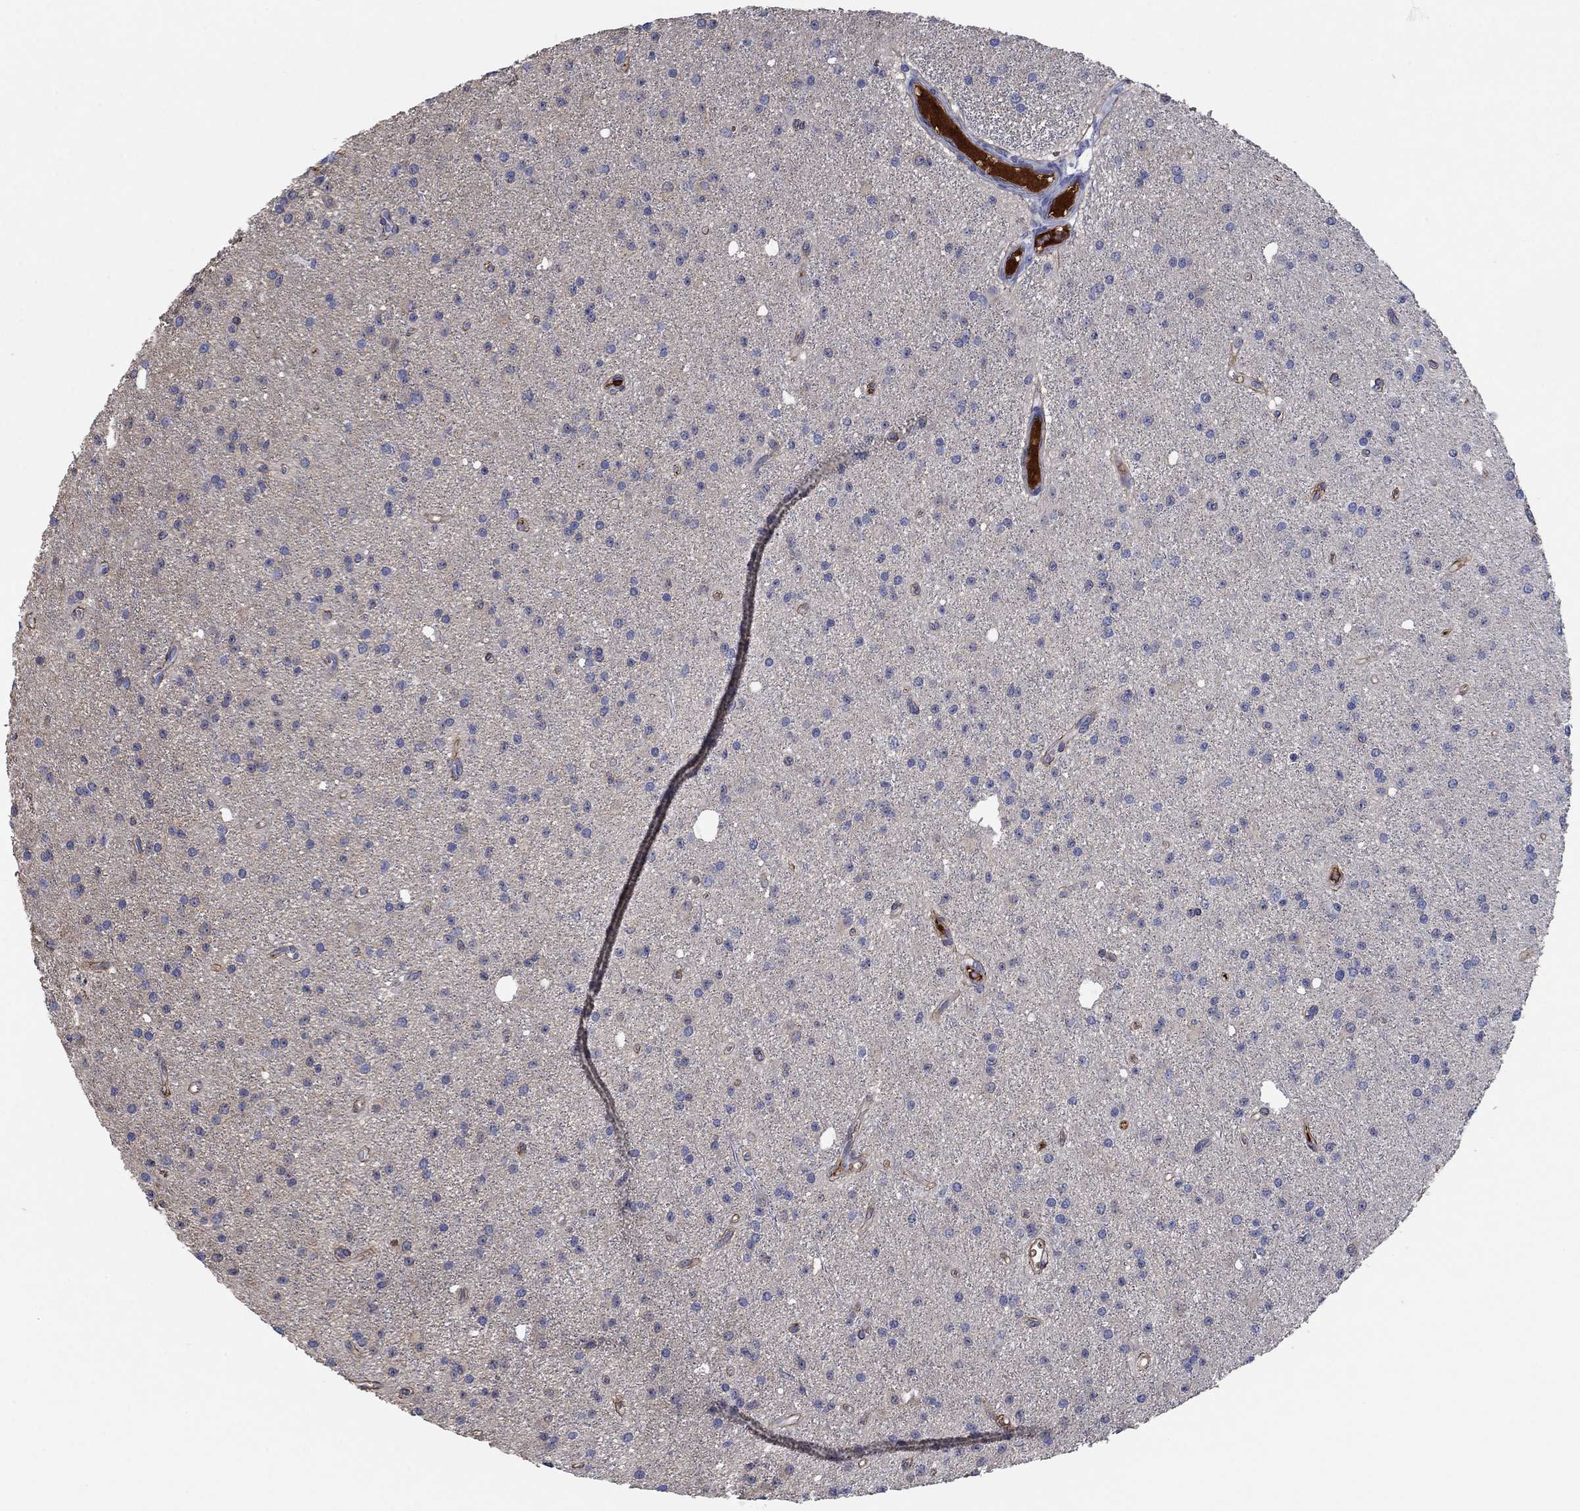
{"staining": {"intensity": "negative", "quantity": "none", "location": "none"}, "tissue": "glioma", "cell_type": "Tumor cells", "image_type": "cancer", "snomed": [{"axis": "morphology", "description": "Glioma, malignant, Low grade"}, {"axis": "topography", "description": "Brain"}], "caption": "A photomicrograph of glioma stained for a protein exhibits no brown staining in tumor cells.", "gene": "APOC3", "patient": {"sex": "male", "age": 27}}